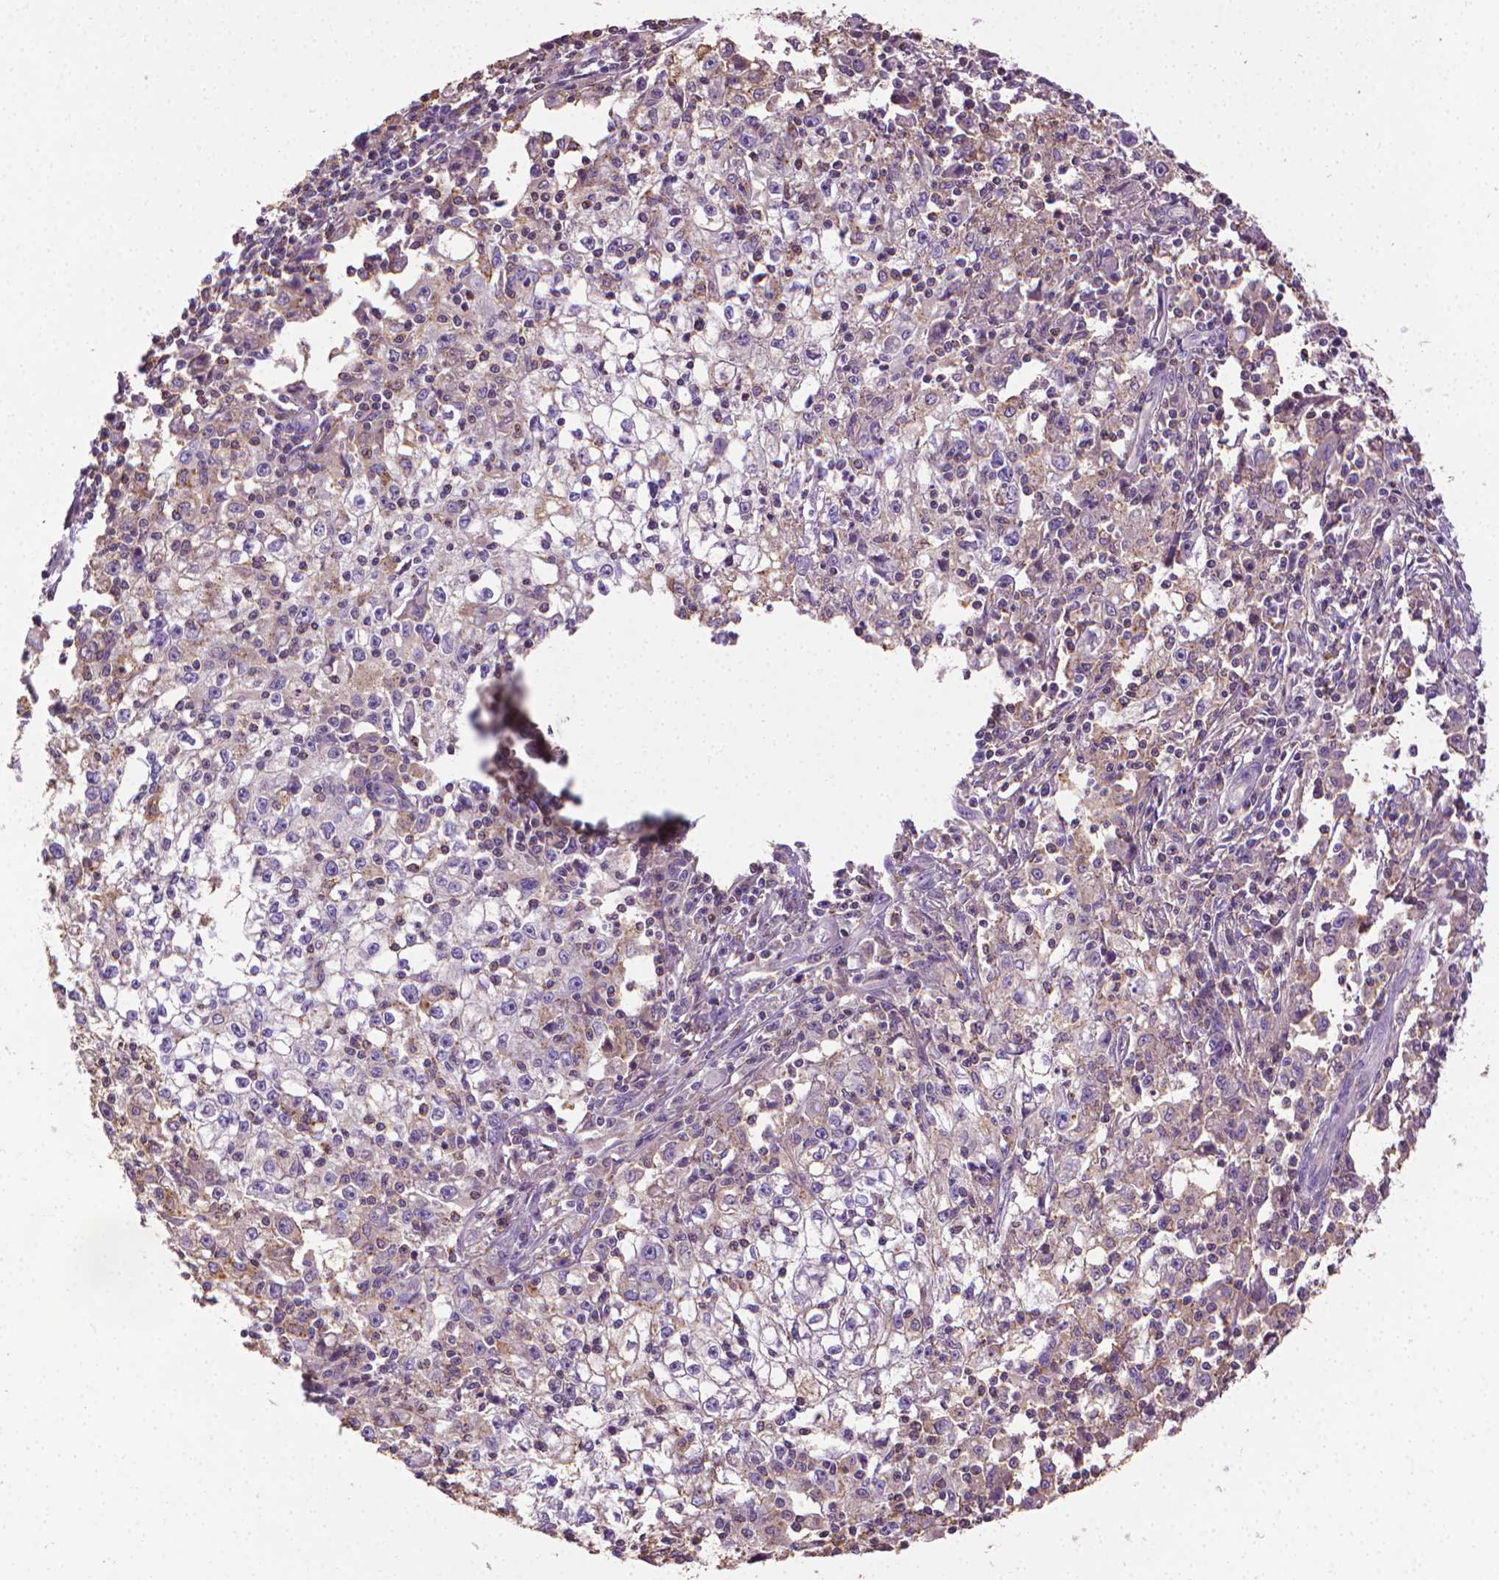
{"staining": {"intensity": "weak", "quantity": "25%-75%", "location": "cytoplasmic/membranous"}, "tissue": "cervical cancer", "cell_type": "Tumor cells", "image_type": "cancer", "snomed": [{"axis": "morphology", "description": "Squamous cell carcinoma, NOS"}, {"axis": "topography", "description": "Cervix"}], "caption": "Immunohistochemical staining of squamous cell carcinoma (cervical) exhibits low levels of weak cytoplasmic/membranous protein positivity in about 25%-75% of tumor cells.", "gene": "SLC51B", "patient": {"sex": "female", "age": 85}}